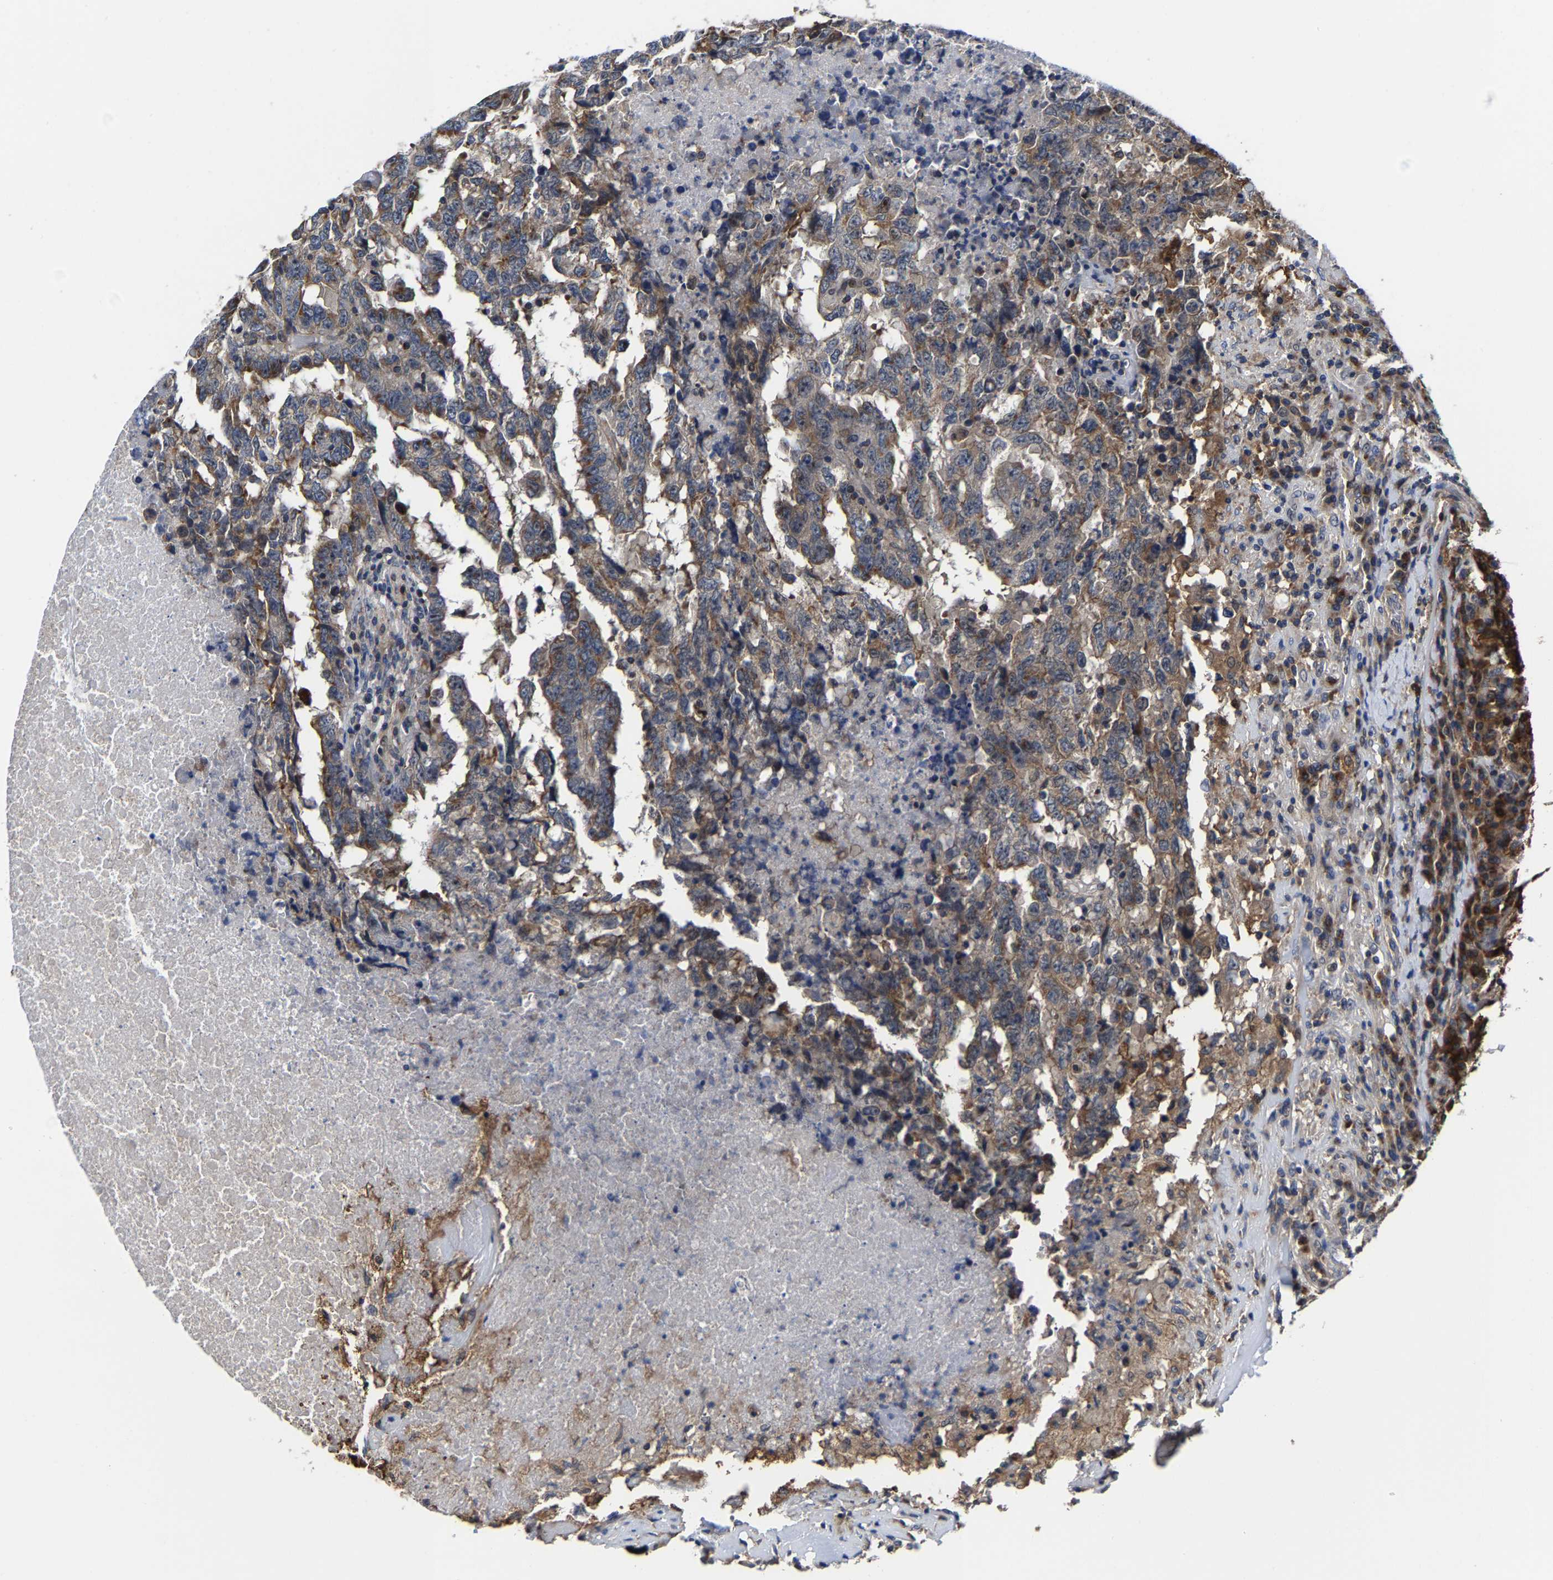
{"staining": {"intensity": "weak", "quantity": "25%-75%", "location": "cytoplasmic/membranous"}, "tissue": "testis cancer", "cell_type": "Tumor cells", "image_type": "cancer", "snomed": [{"axis": "morphology", "description": "Necrosis, NOS"}, {"axis": "morphology", "description": "Carcinoma, Embryonal, NOS"}, {"axis": "topography", "description": "Testis"}], "caption": "A brown stain labels weak cytoplasmic/membranous positivity of a protein in testis cancer tumor cells. The staining was performed using DAB (3,3'-diaminobenzidine) to visualize the protein expression in brown, while the nuclei were stained in blue with hematoxylin (Magnification: 20x).", "gene": "PFKFB3", "patient": {"sex": "male", "age": 19}}